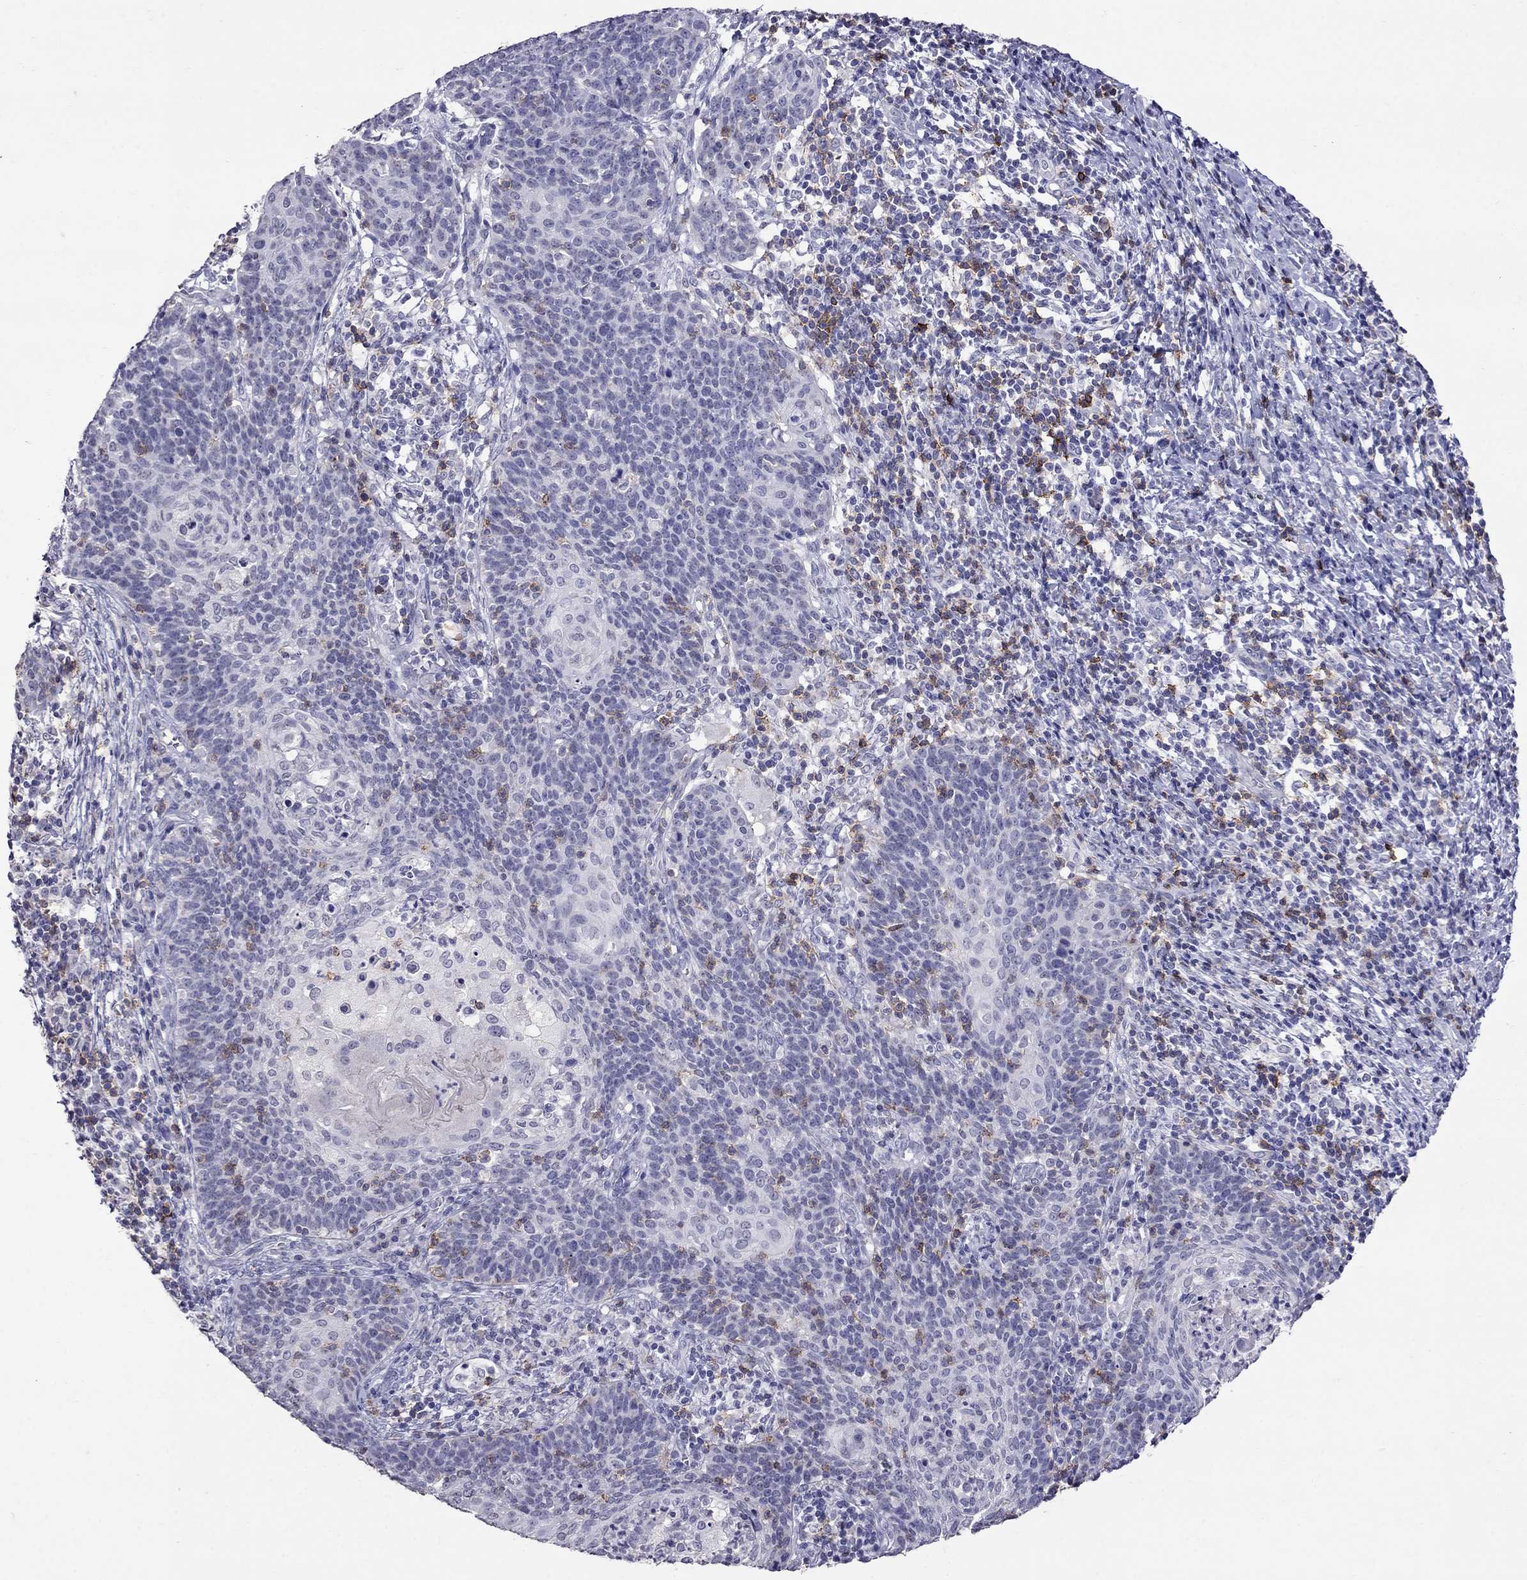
{"staining": {"intensity": "weak", "quantity": "<25%", "location": "cytoplasmic/membranous"}, "tissue": "cervical cancer", "cell_type": "Tumor cells", "image_type": "cancer", "snomed": [{"axis": "morphology", "description": "Squamous cell carcinoma, NOS"}, {"axis": "topography", "description": "Cervix"}], "caption": "Immunohistochemistry micrograph of neoplastic tissue: squamous cell carcinoma (cervical) stained with DAB (3,3'-diaminobenzidine) demonstrates no significant protein positivity in tumor cells. (Brightfield microscopy of DAB immunohistochemistry (IHC) at high magnification).", "gene": "CD8B", "patient": {"sex": "female", "age": 39}}